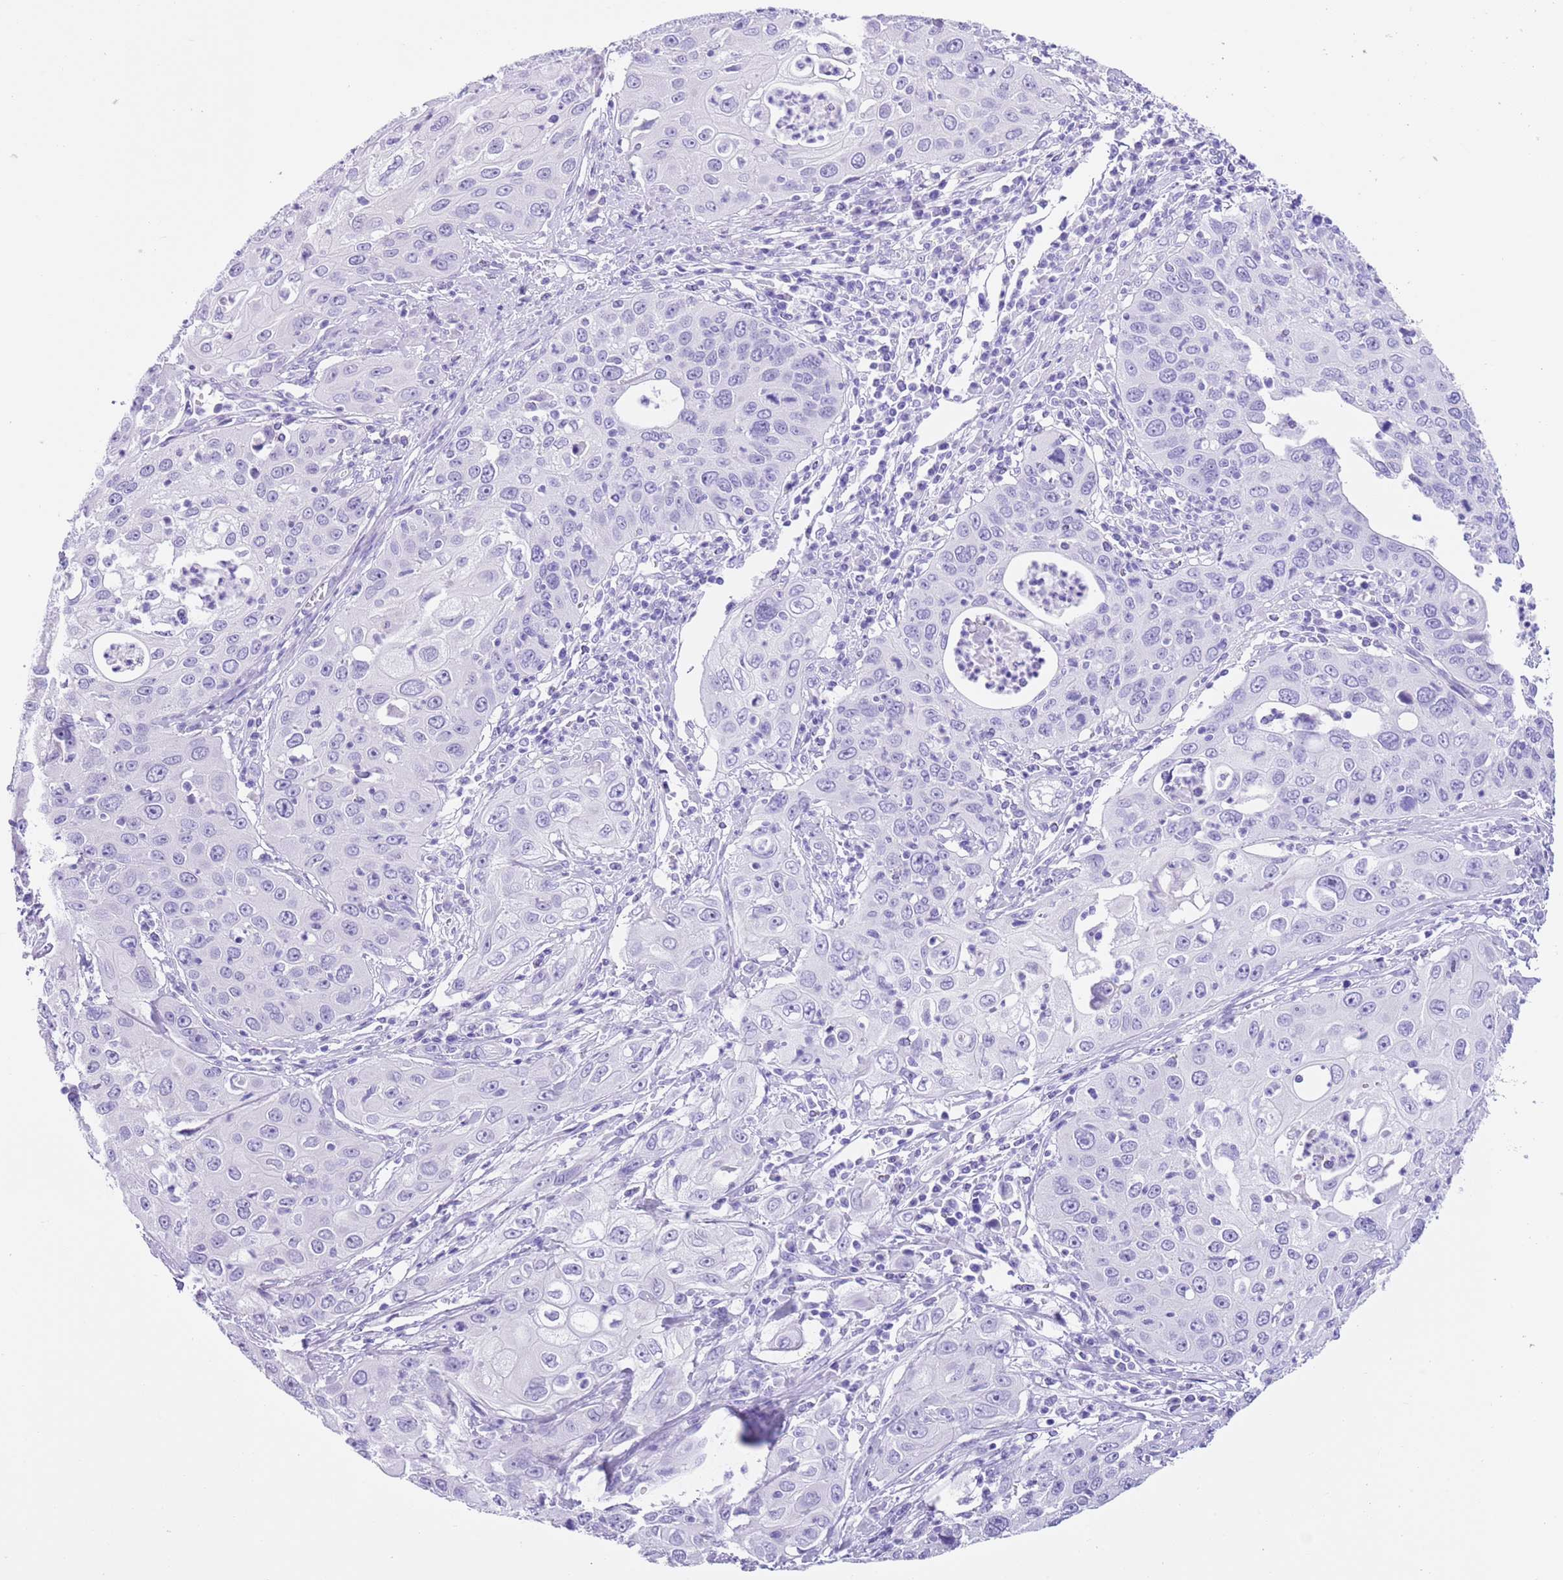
{"staining": {"intensity": "negative", "quantity": "none", "location": "none"}, "tissue": "cervical cancer", "cell_type": "Tumor cells", "image_type": "cancer", "snomed": [{"axis": "morphology", "description": "Squamous cell carcinoma, NOS"}, {"axis": "topography", "description": "Cervix"}], "caption": "A photomicrograph of cervical cancer stained for a protein demonstrates no brown staining in tumor cells. (Immunohistochemistry (ihc), brightfield microscopy, high magnification).", "gene": "TMEM185B", "patient": {"sex": "female", "age": 36}}